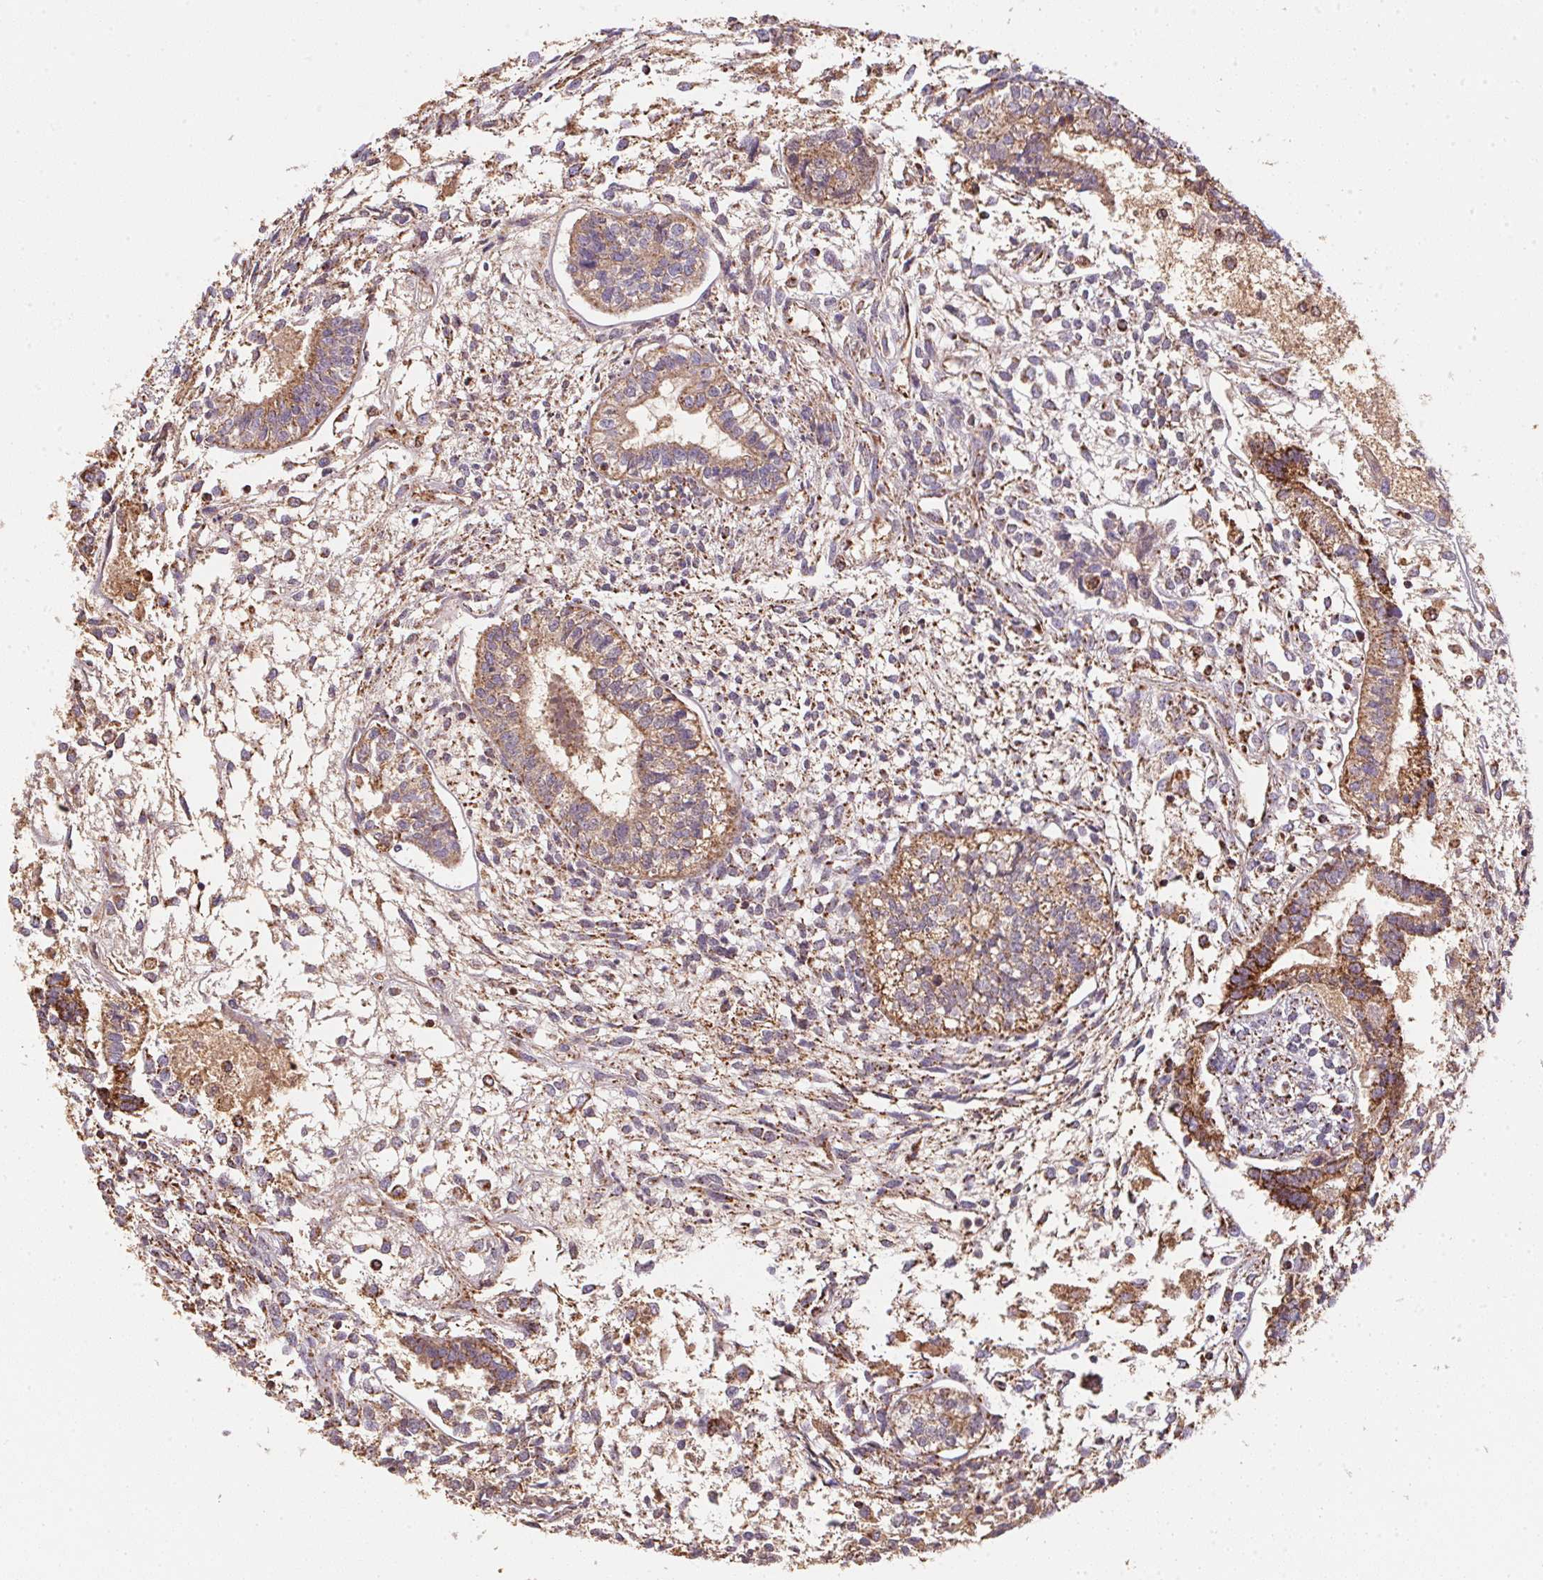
{"staining": {"intensity": "strong", "quantity": "25%-75%", "location": "cytoplasmic/membranous"}, "tissue": "testis cancer", "cell_type": "Tumor cells", "image_type": "cancer", "snomed": [{"axis": "morphology", "description": "Carcinoma, Embryonal, NOS"}, {"axis": "topography", "description": "Testis"}], "caption": "Testis cancer tissue exhibits strong cytoplasmic/membranous staining in approximately 25%-75% of tumor cells, visualized by immunohistochemistry. (DAB IHC, brown staining for protein, blue staining for nuclei).", "gene": "NDUFS2", "patient": {"sex": "male", "age": 37}}